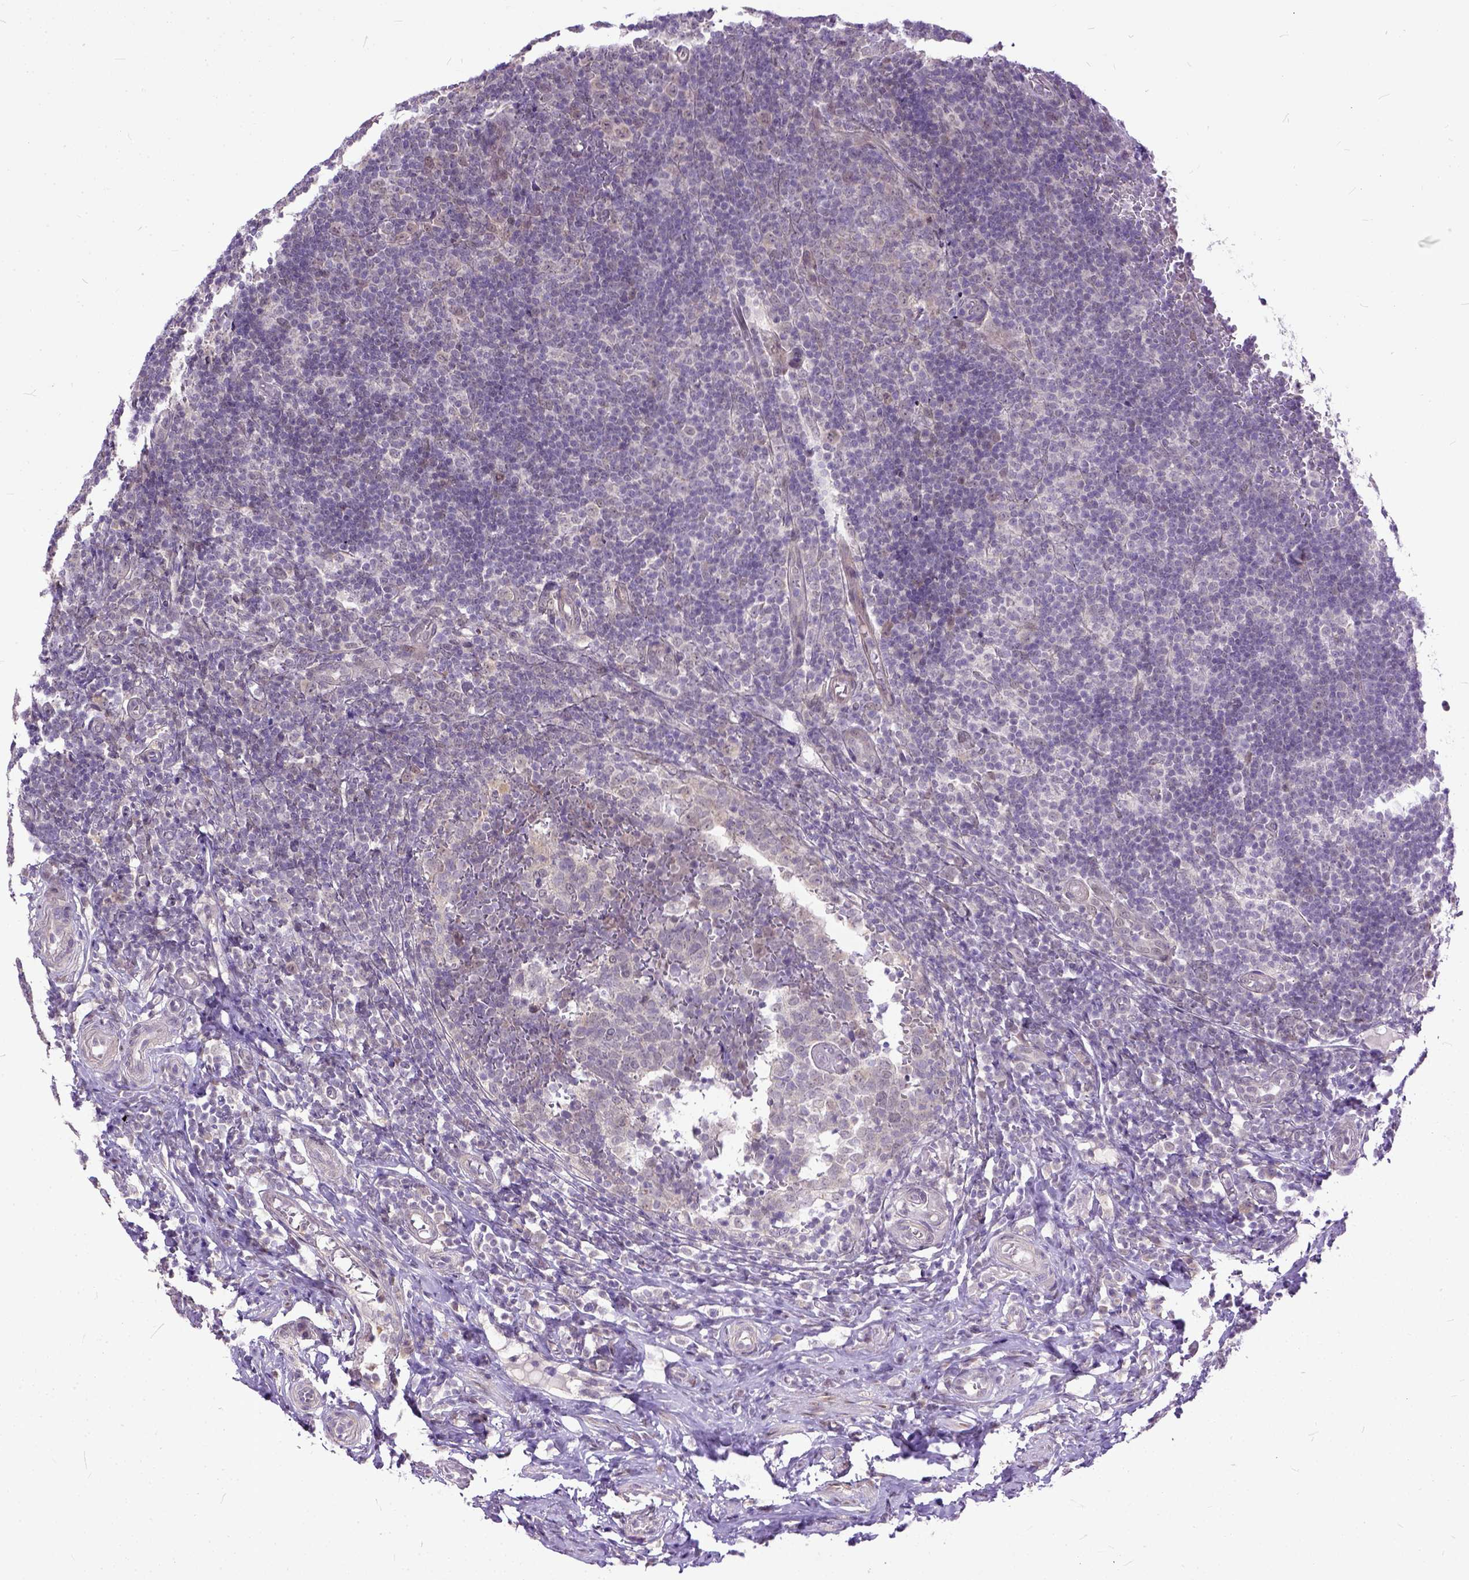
{"staining": {"intensity": "negative", "quantity": "none", "location": "none"}, "tissue": "appendix", "cell_type": "Glandular cells", "image_type": "normal", "snomed": [{"axis": "morphology", "description": "Normal tissue, NOS"}, {"axis": "topography", "description": "Appendix"}], "caption": "Human appendix stained for a protein using immunohistochemistry shows no staining in glandular cells.", "gene": "TCEAL7", "patient": {"sex": "male", "age": 18}}